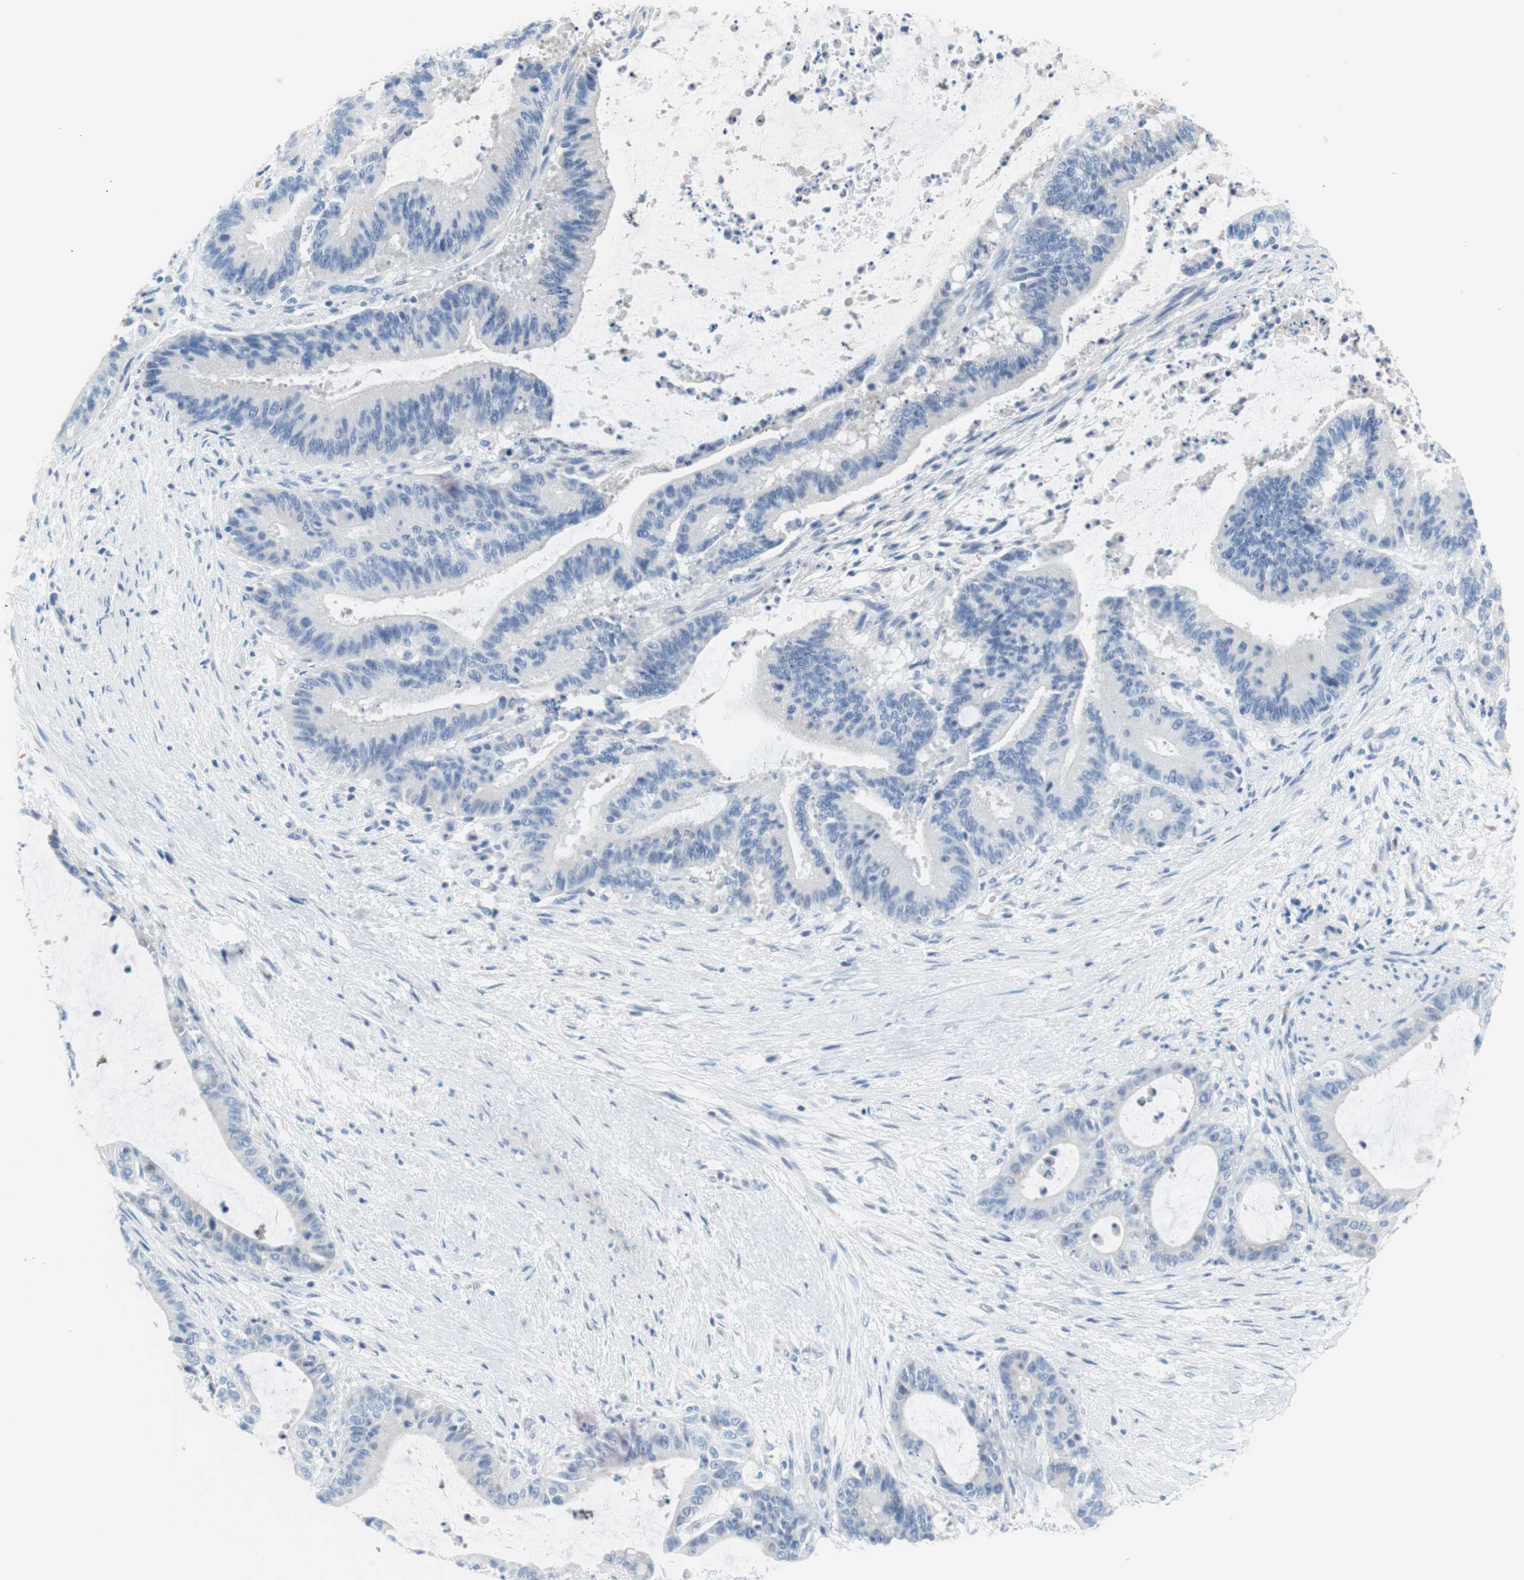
{"staining": {"intensity": "negative", "quantity": "none", "location": "none"}, "tissue": "liver cancer", "cell_type": "Tumor cells", "image_type": "cancer", "snomed": [{"axis": "morphology", "description": "Cholangiocarcinoma"}, {"axis": "topography", "description": "Liver"}], "caption": "This is a micrograph of IHC staining of liver cholangiocarcinoma, which shows no positivity in tumor cells. (DAB immunohistochemistry (IHC), high magnification).", "gene": "MYH1", "patient": {"sex": "female", "age": 73}}